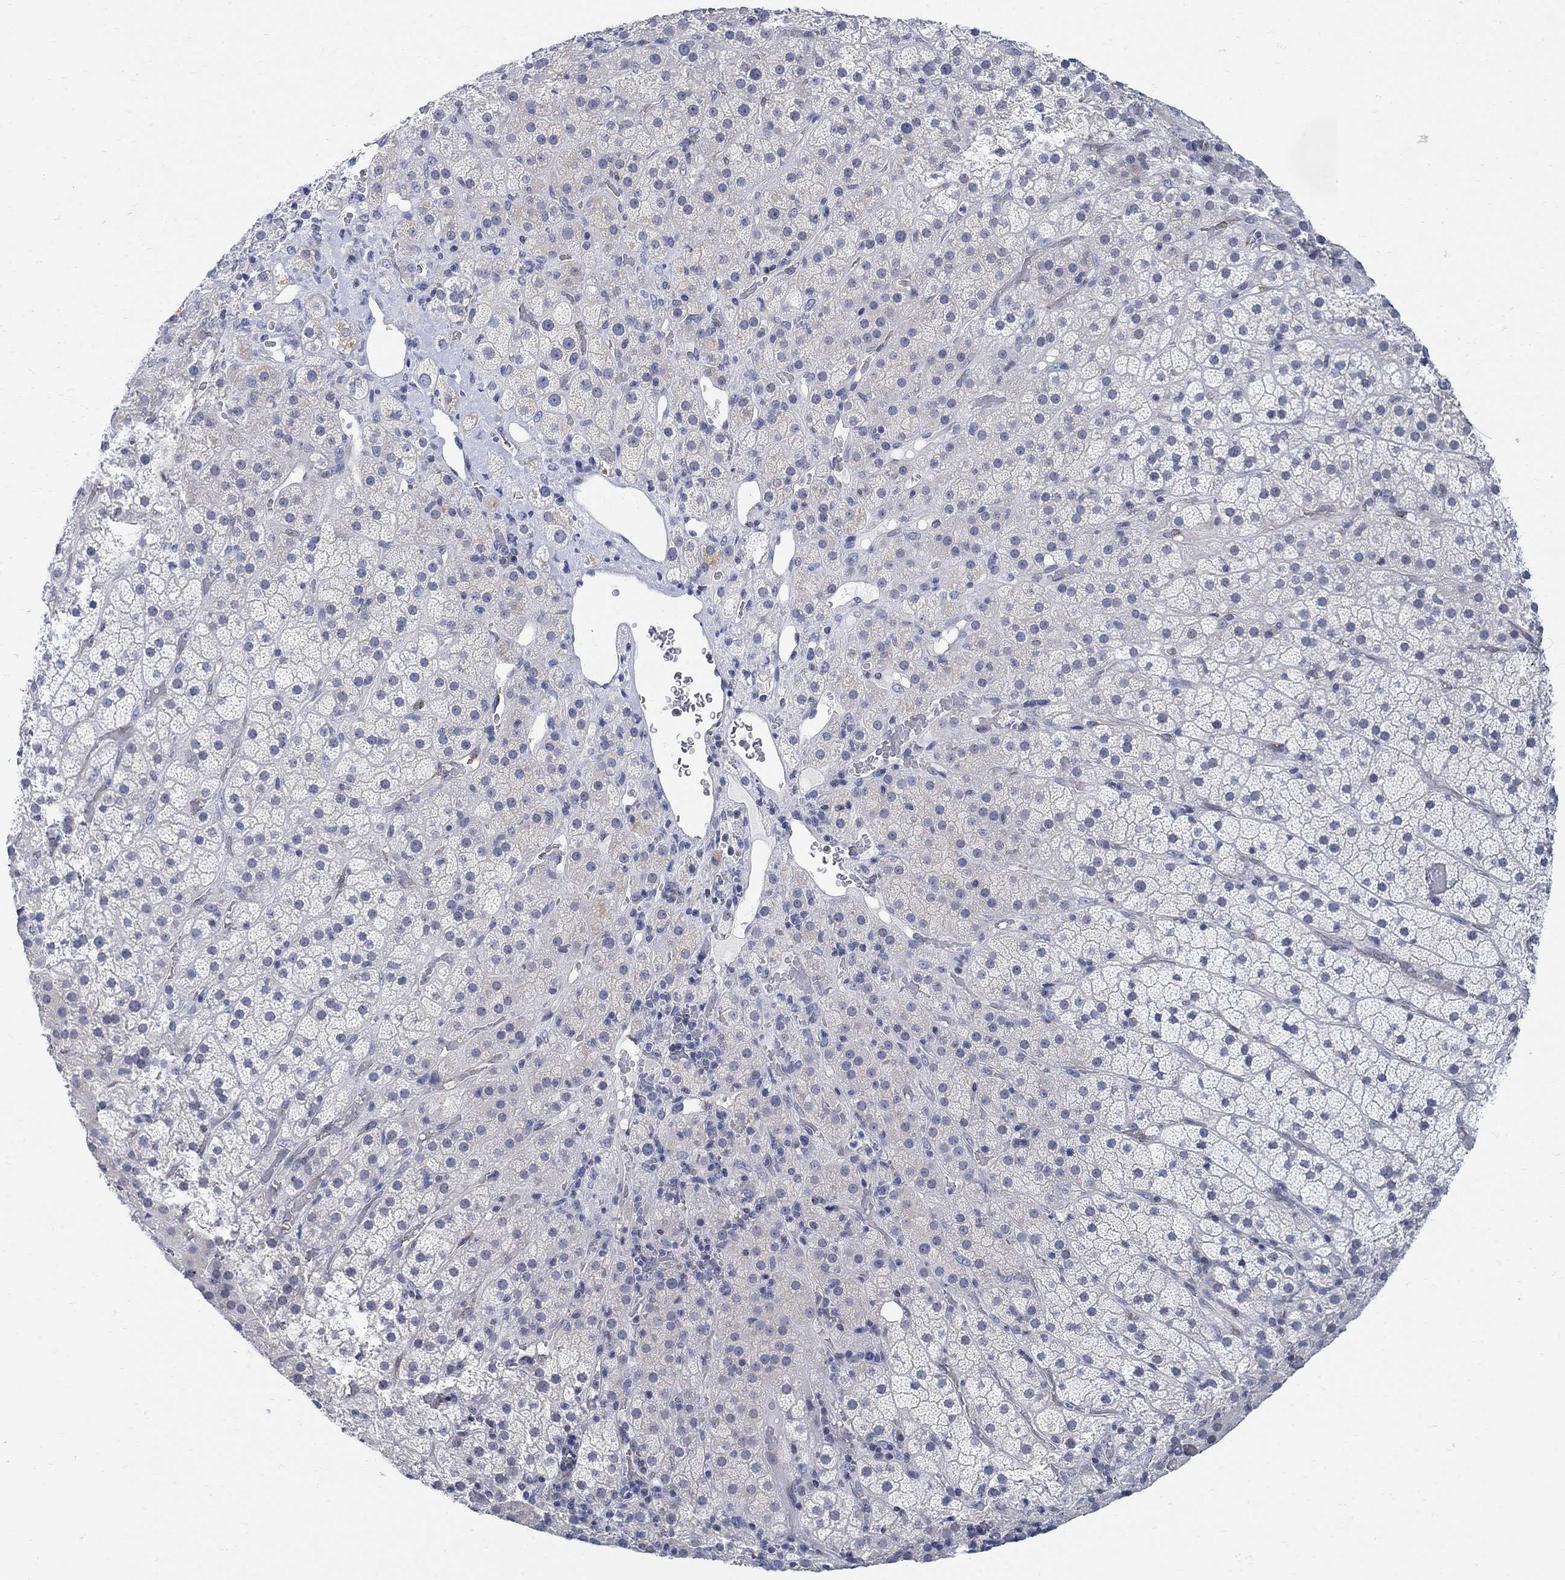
{"staining": {"intensity": "weak", "quantity": "<25%", "location": "cytoplasmic/membranous"}, "tissue": "adrenal gland", "cell_type": "Glandular cells", "image_type": "normal", "snomed": [{"axis": "morphology", "description": "Normal tissue, NOS"}, {"axis": "topography", "description": "Adrenal gland"}], "caption": "This image is of unremarkable adrenal gland stained with immunohistochemistry (IHC) to label a protein in brown with the nuclei are counter-stained blue. There is no positivity in glandular cells.", "gene": "PHF21B", "patient": {"sex": "male", "age": 57}}